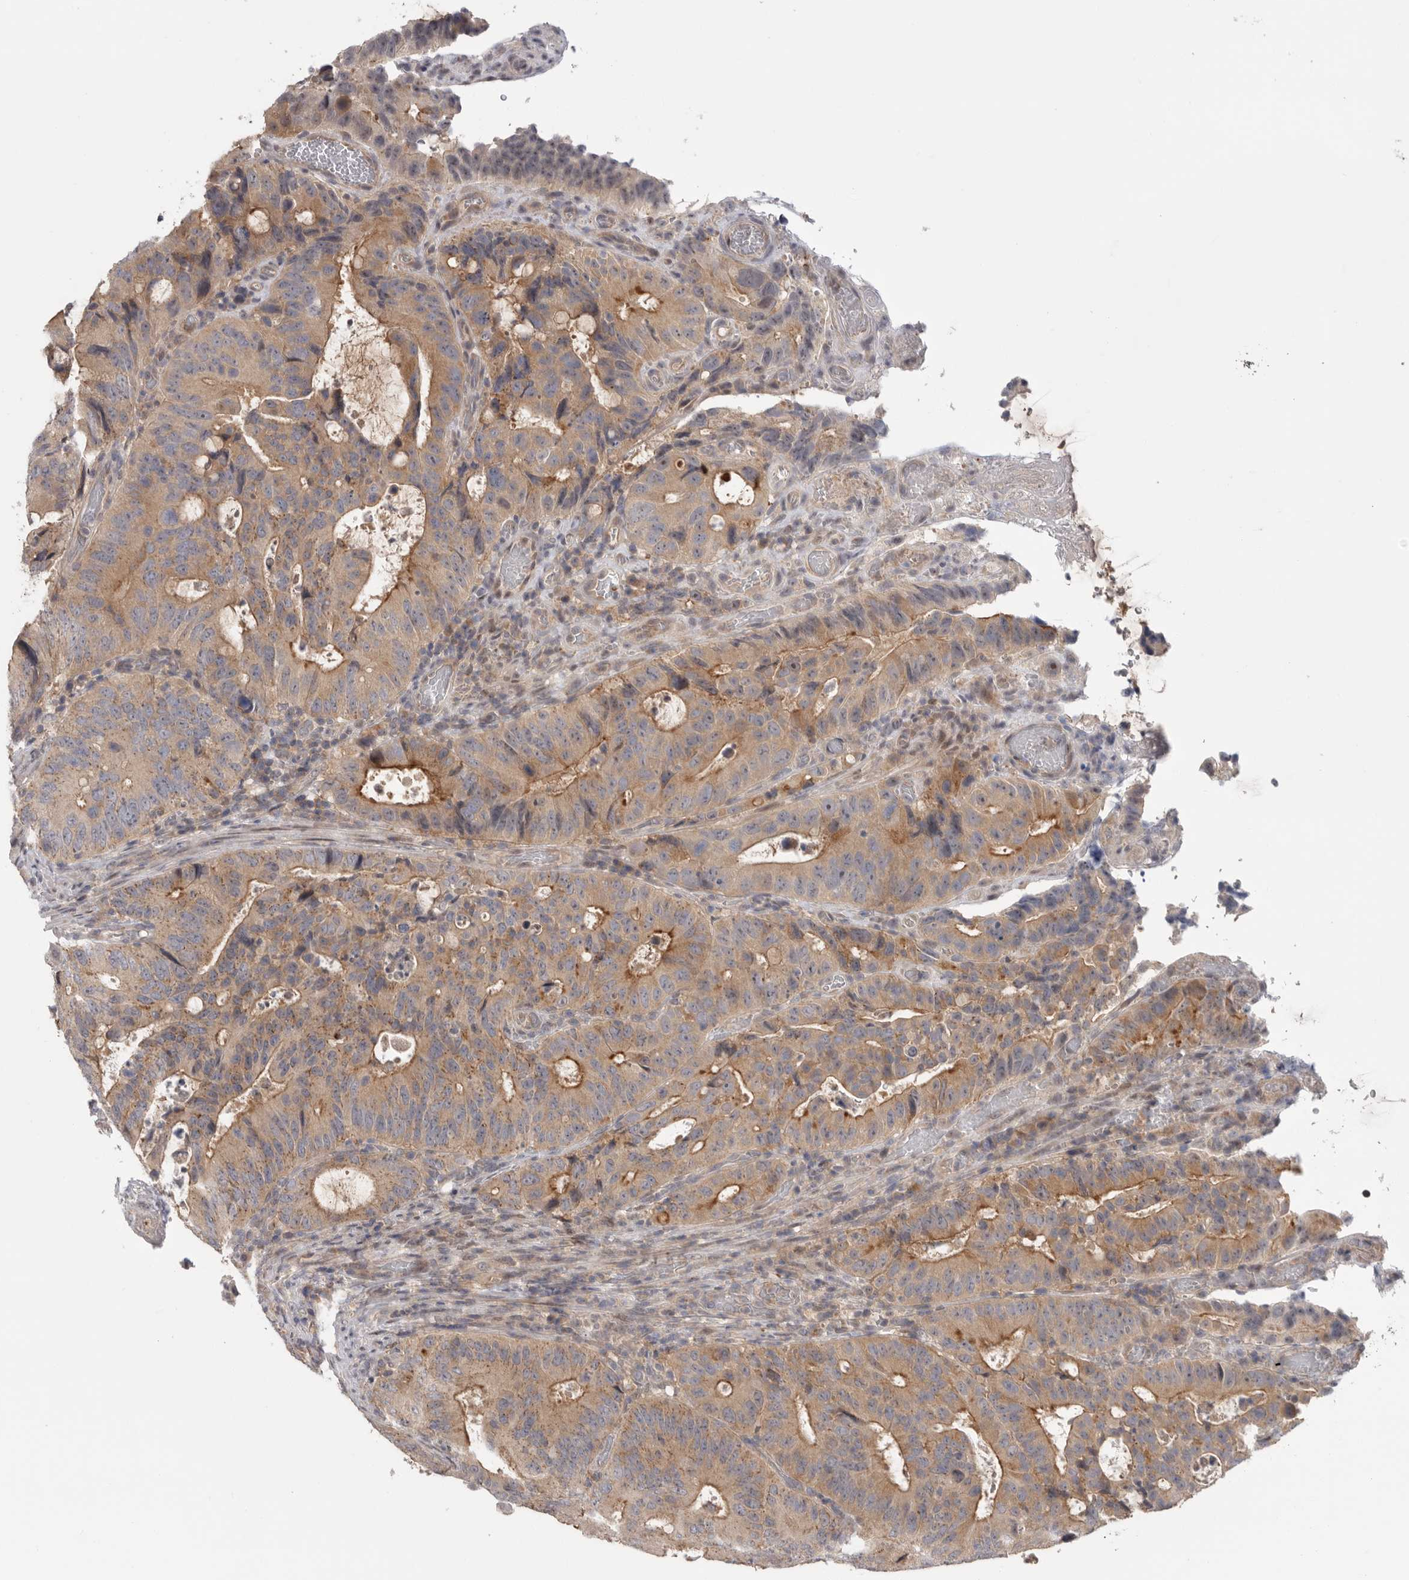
{"staining": {"intensity": "moderate", "quantity": ">75%", "location": "cytoplasmic/membranous"}, "tissue": "colorectal cancer", "cell_type": "Tumor cells", "image_type": "cancer", "snomed": [{"axis": "morphology", "description": "Adenocarcinoma, NOS"}, {"axis": "topography", "description": "Colon"}], "caption": "Immunohistochemistry of colorectal adenocarcinoma demonstrates medium levels of moderate cytoplasmic/membranous expression in approximately >75% of tumor cells.", "gene": "KLK5", "patient": {"sex": "male", "age": 83}}